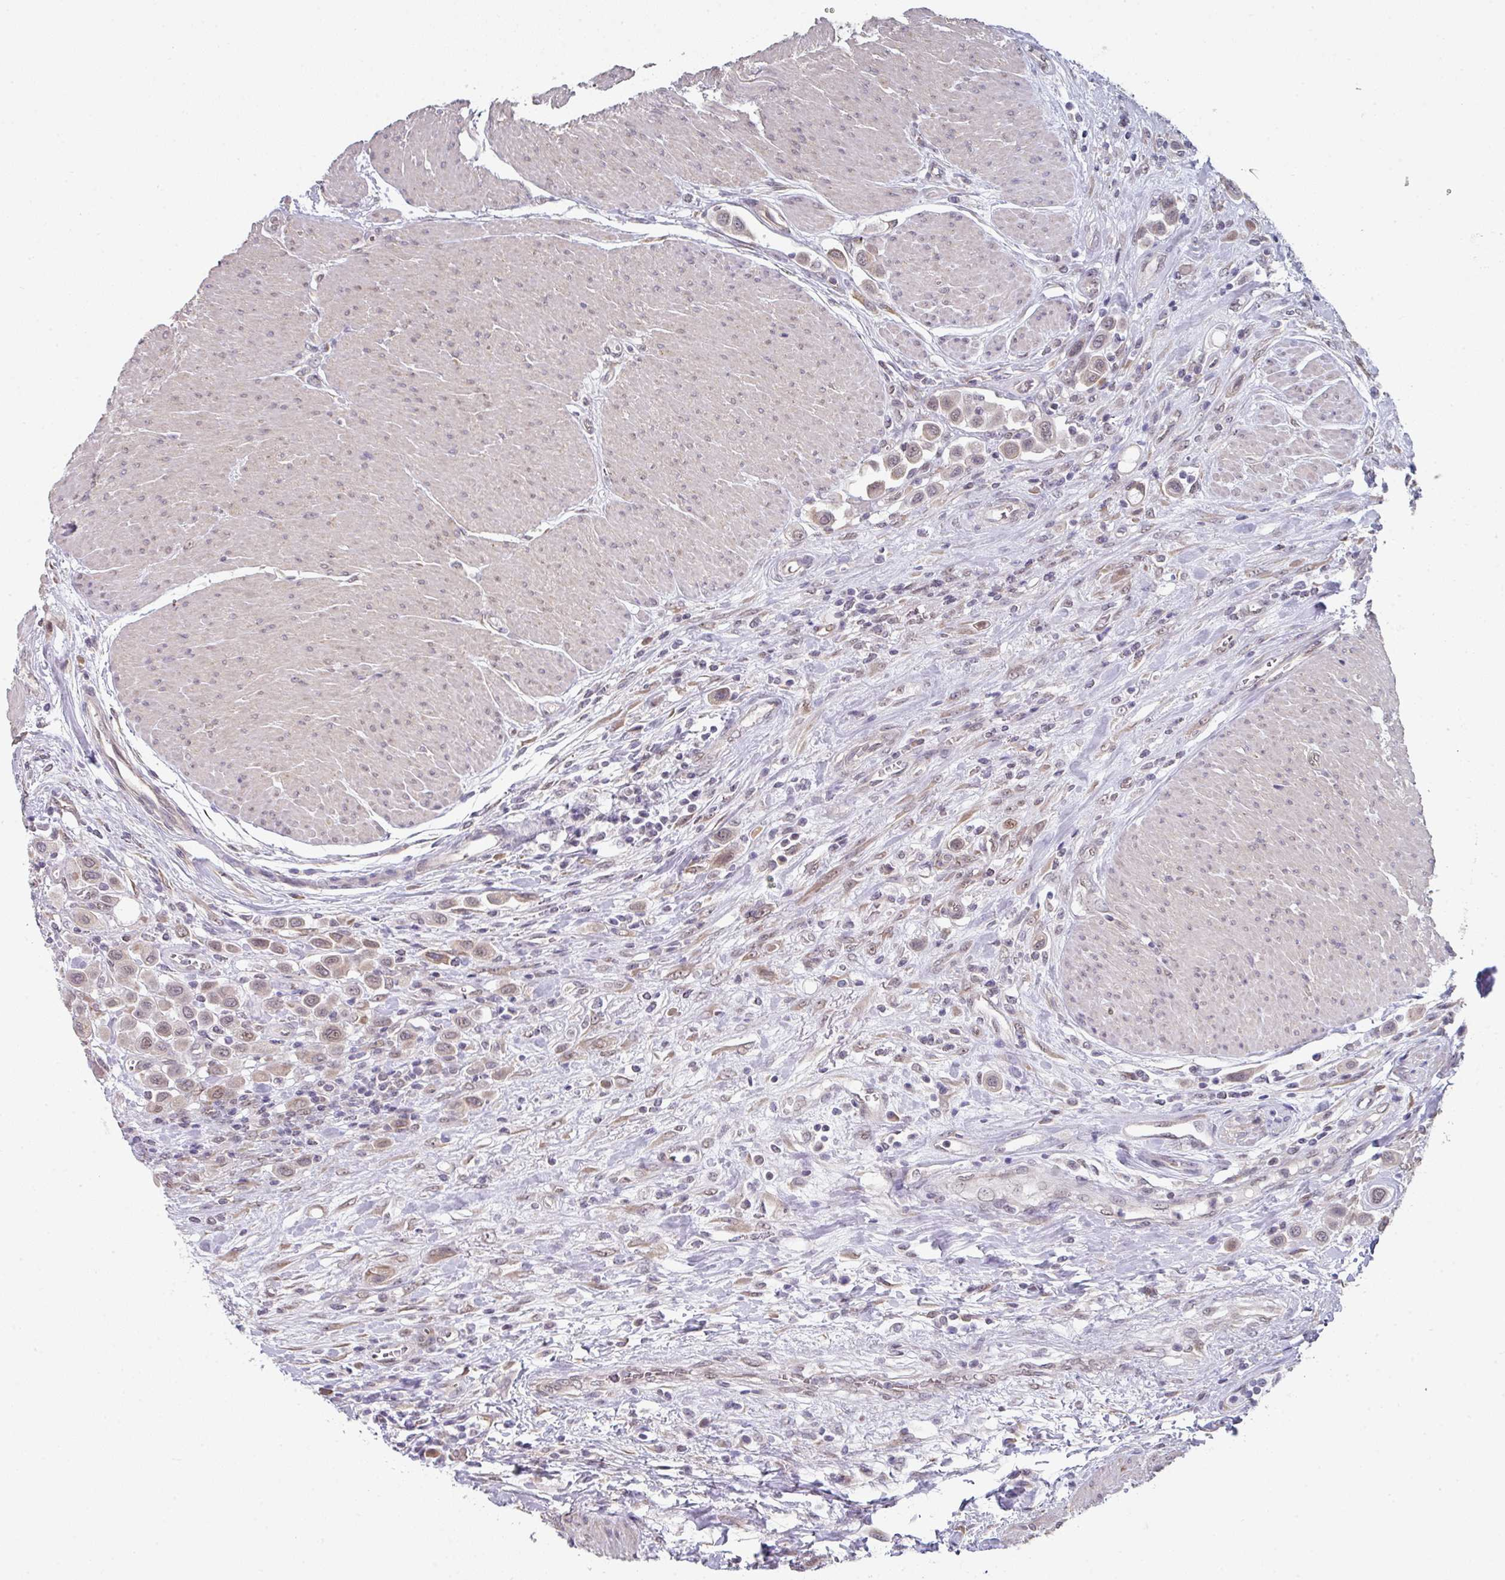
{"staining": {"intensity": "weak", "quantity": "25%-75%", "location": "cytoplasmic/membranous,nuclear"}, "tissue": "urothelial cancer", "cell_type": "Tumor cells", "image_type": "cancer", "snomed": [{"axis": "morphology", "description": "Urothelial carcinoma, High grade"}, {"axis": "topography", "description": "Urinary bladder"}], "caption": "Weak cytoplasmic/membranous and nuclear protein positivity is present in approximately 25%-75% of tumor cells in urothelial cancer.", "gene": "TMED5", "patient": {"sex": "male", "age": 50}}